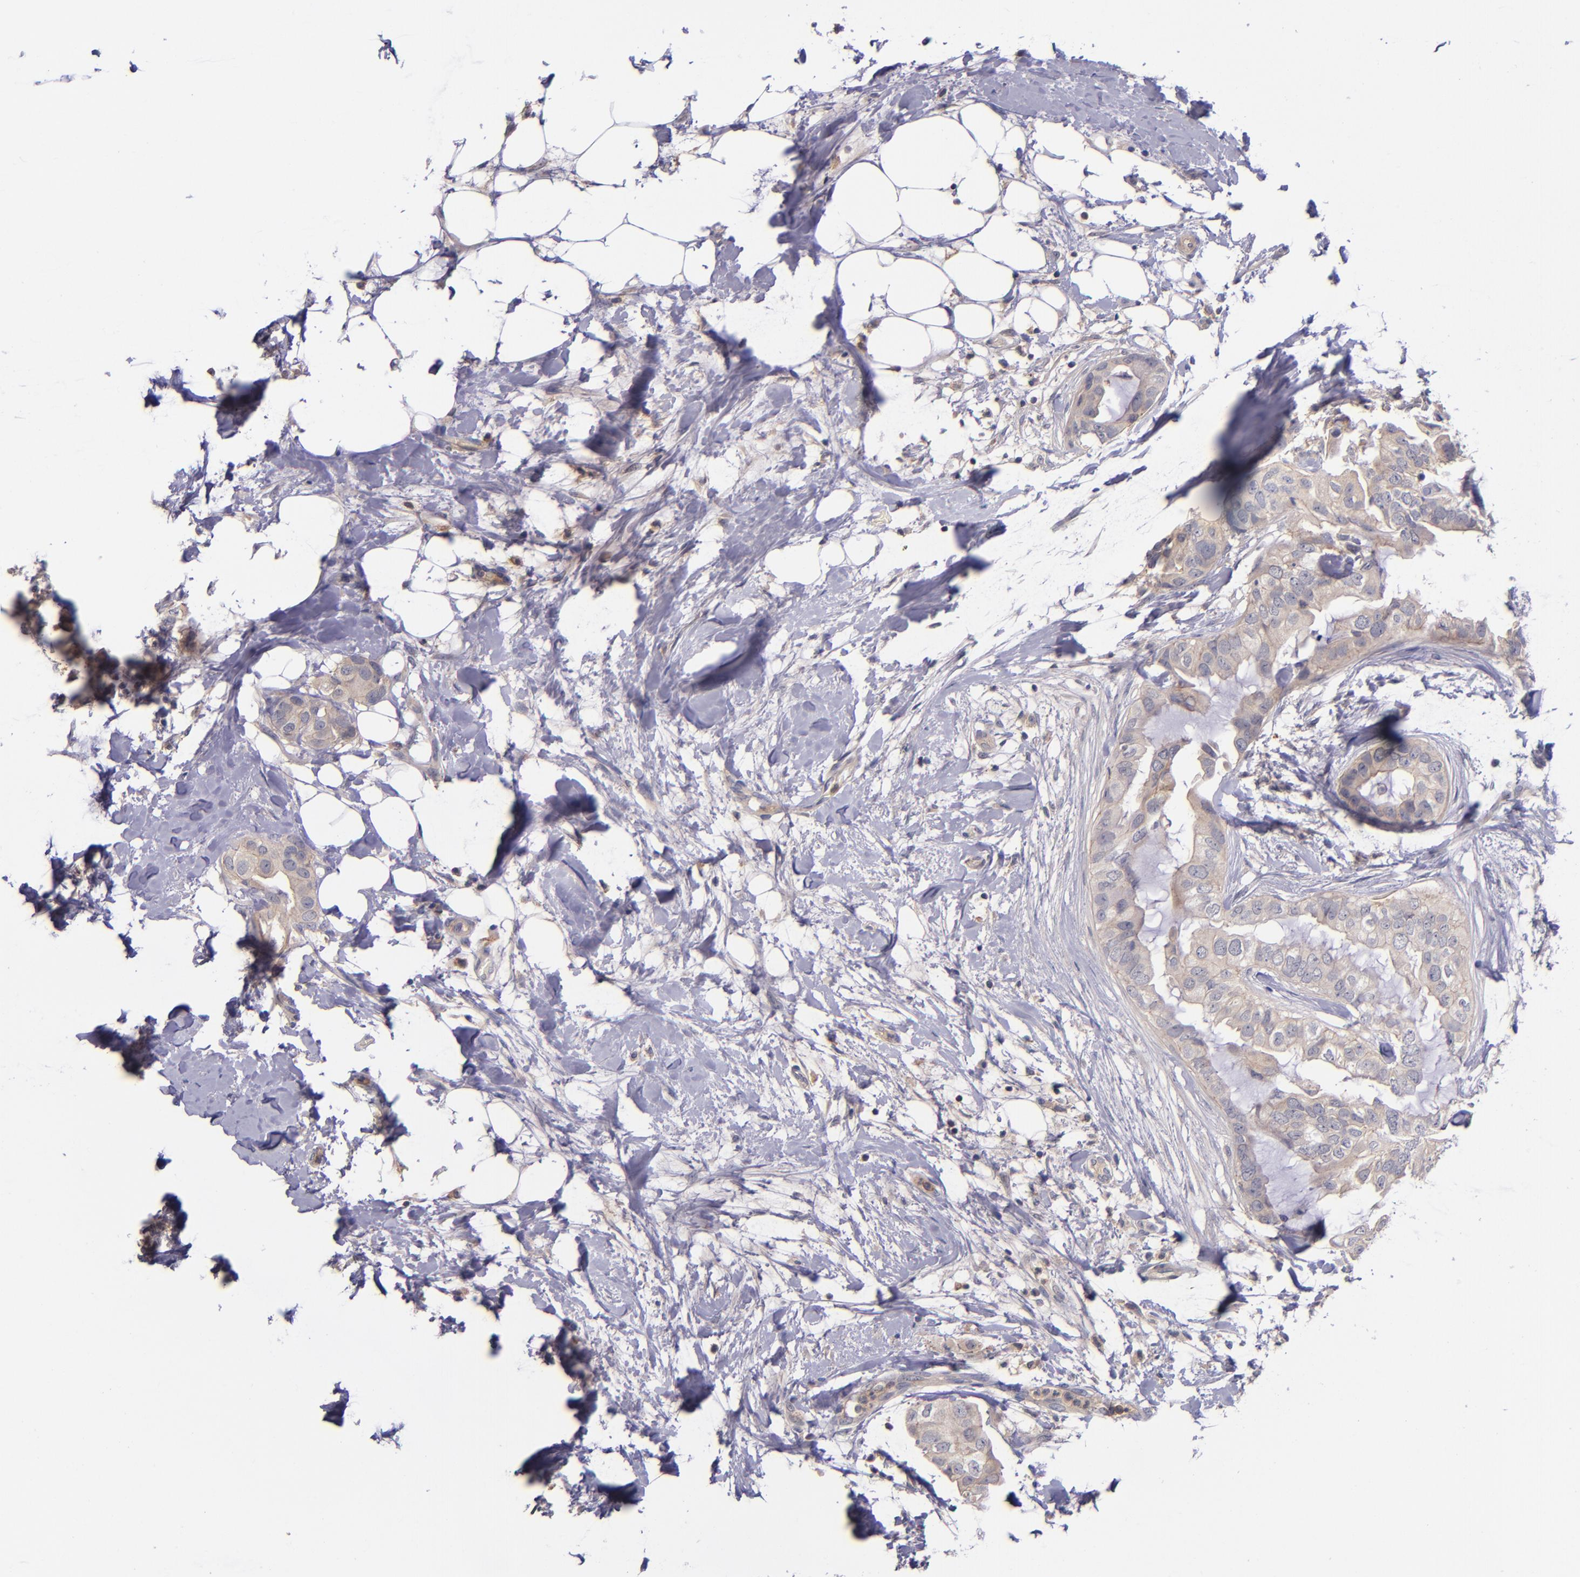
{"staining": {"intensity": "weak", "quantity": ">75%", "location": "cytoplasmic/membranous"}, "tissue": "breast cancer", "cell_type": "Tumor cells", "image_type": "cancer", "snomed": [{"axis": "morphology", "description": "Duct carcinoma"}, {"axis": "topography", "description": "Breast"}], "caption": "Breast infiltrating ductal carcinoma tissue demonstrates weak cytoplasmic/membranous positivity in about >75% of tumor cells", "gene": "RBP4", "patient": {"sex": "female", "age": 40}}